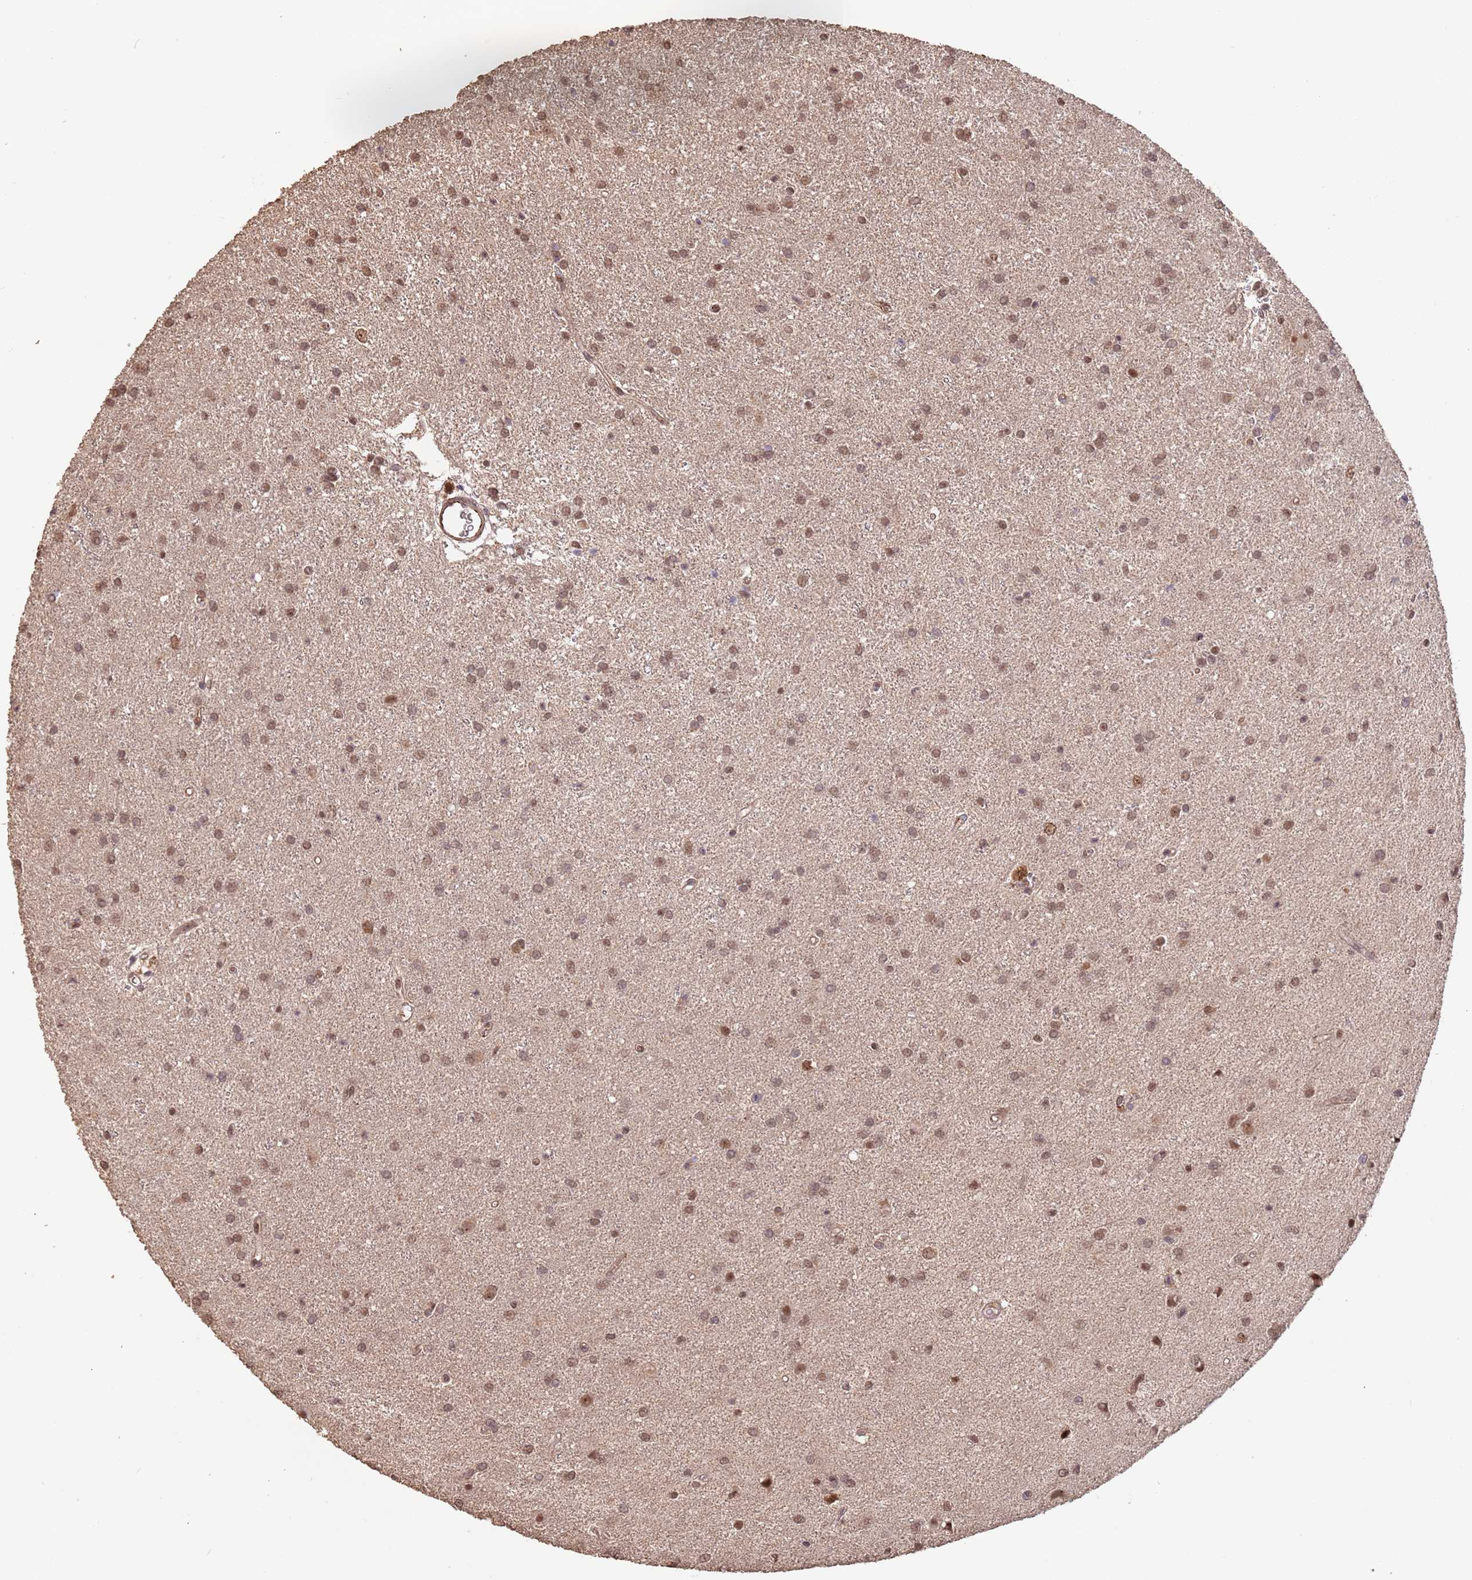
{"staining": {"intensity": "moderate", "quantity": ">75%", "location": "nuclear"}, "tissue": "glioma", "cell_type": "Tumor cells", "image_type": "cancer", "snomed": [{"axis": "morphology", "description": "Glioma, malignant, High grade"}, {"axis": "topography", "description": "Brain"}], "caption": "Immunohistochemical staining of glioma demonstrates medium levels of moderate nuclear protein expression in about >75% of tumor cells.", "gene": "RFXANK", "patient": {"sex": "female", "age": 50}}